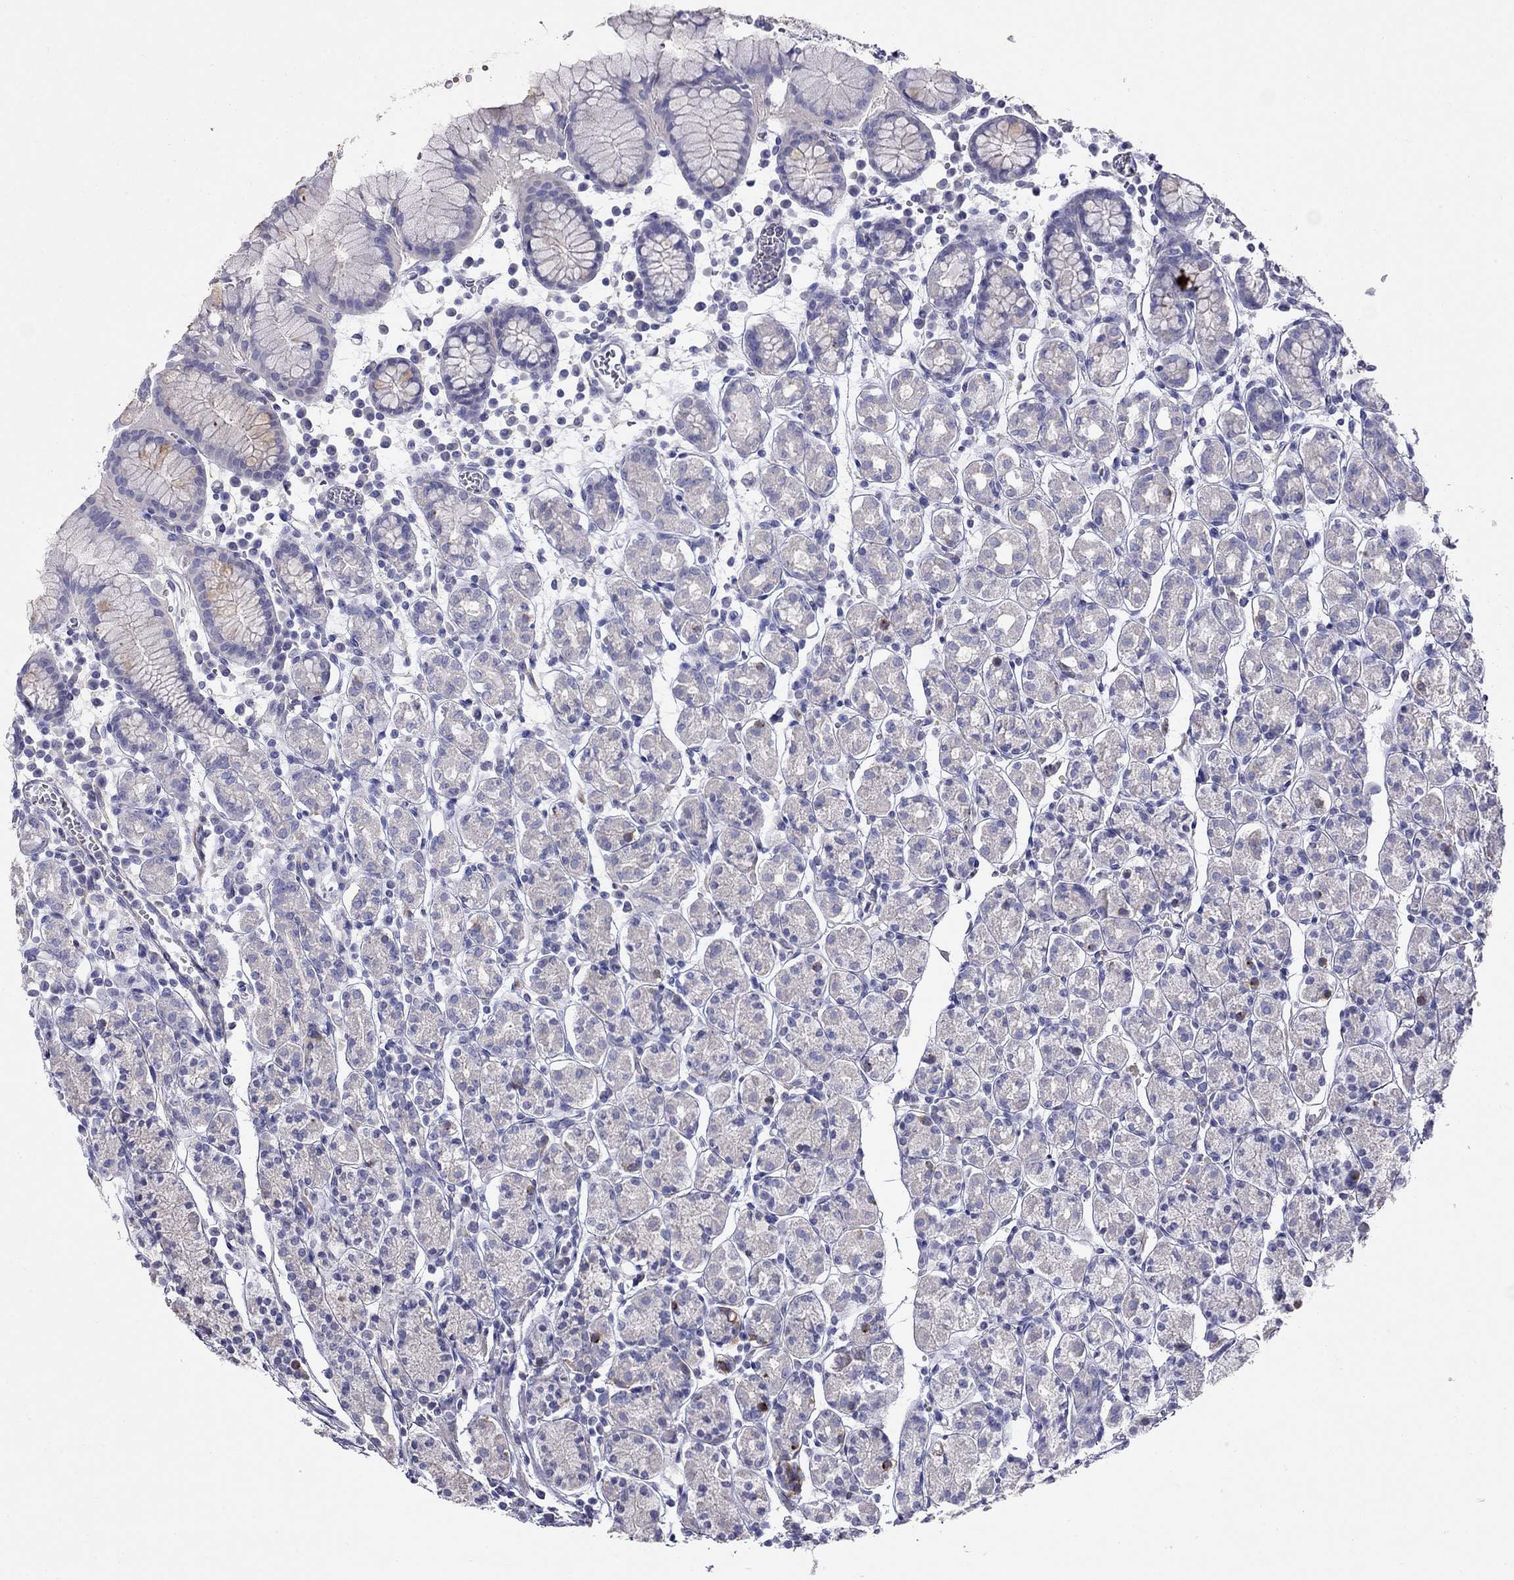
{"staining": {"intensity": "negative", "quantity": "none", "location": "none"}, "tissue": "stomach", "cell_type": "Glandular cells", "image_type": "normal", "snomed": [{"axis": "morphology", "description": "Normal tissue, NOS"}, {"axis": "topography", "description": "Stomach, upper"}, {"axis": "topography", "description": "Stomach"}], "caption": "IHC of normal stomach displays no staining in glandular cells. (DAB immunohistochemistry, high magnification).", "gene": "LY6H", "patient": {"sex": "male", "age": 62}}